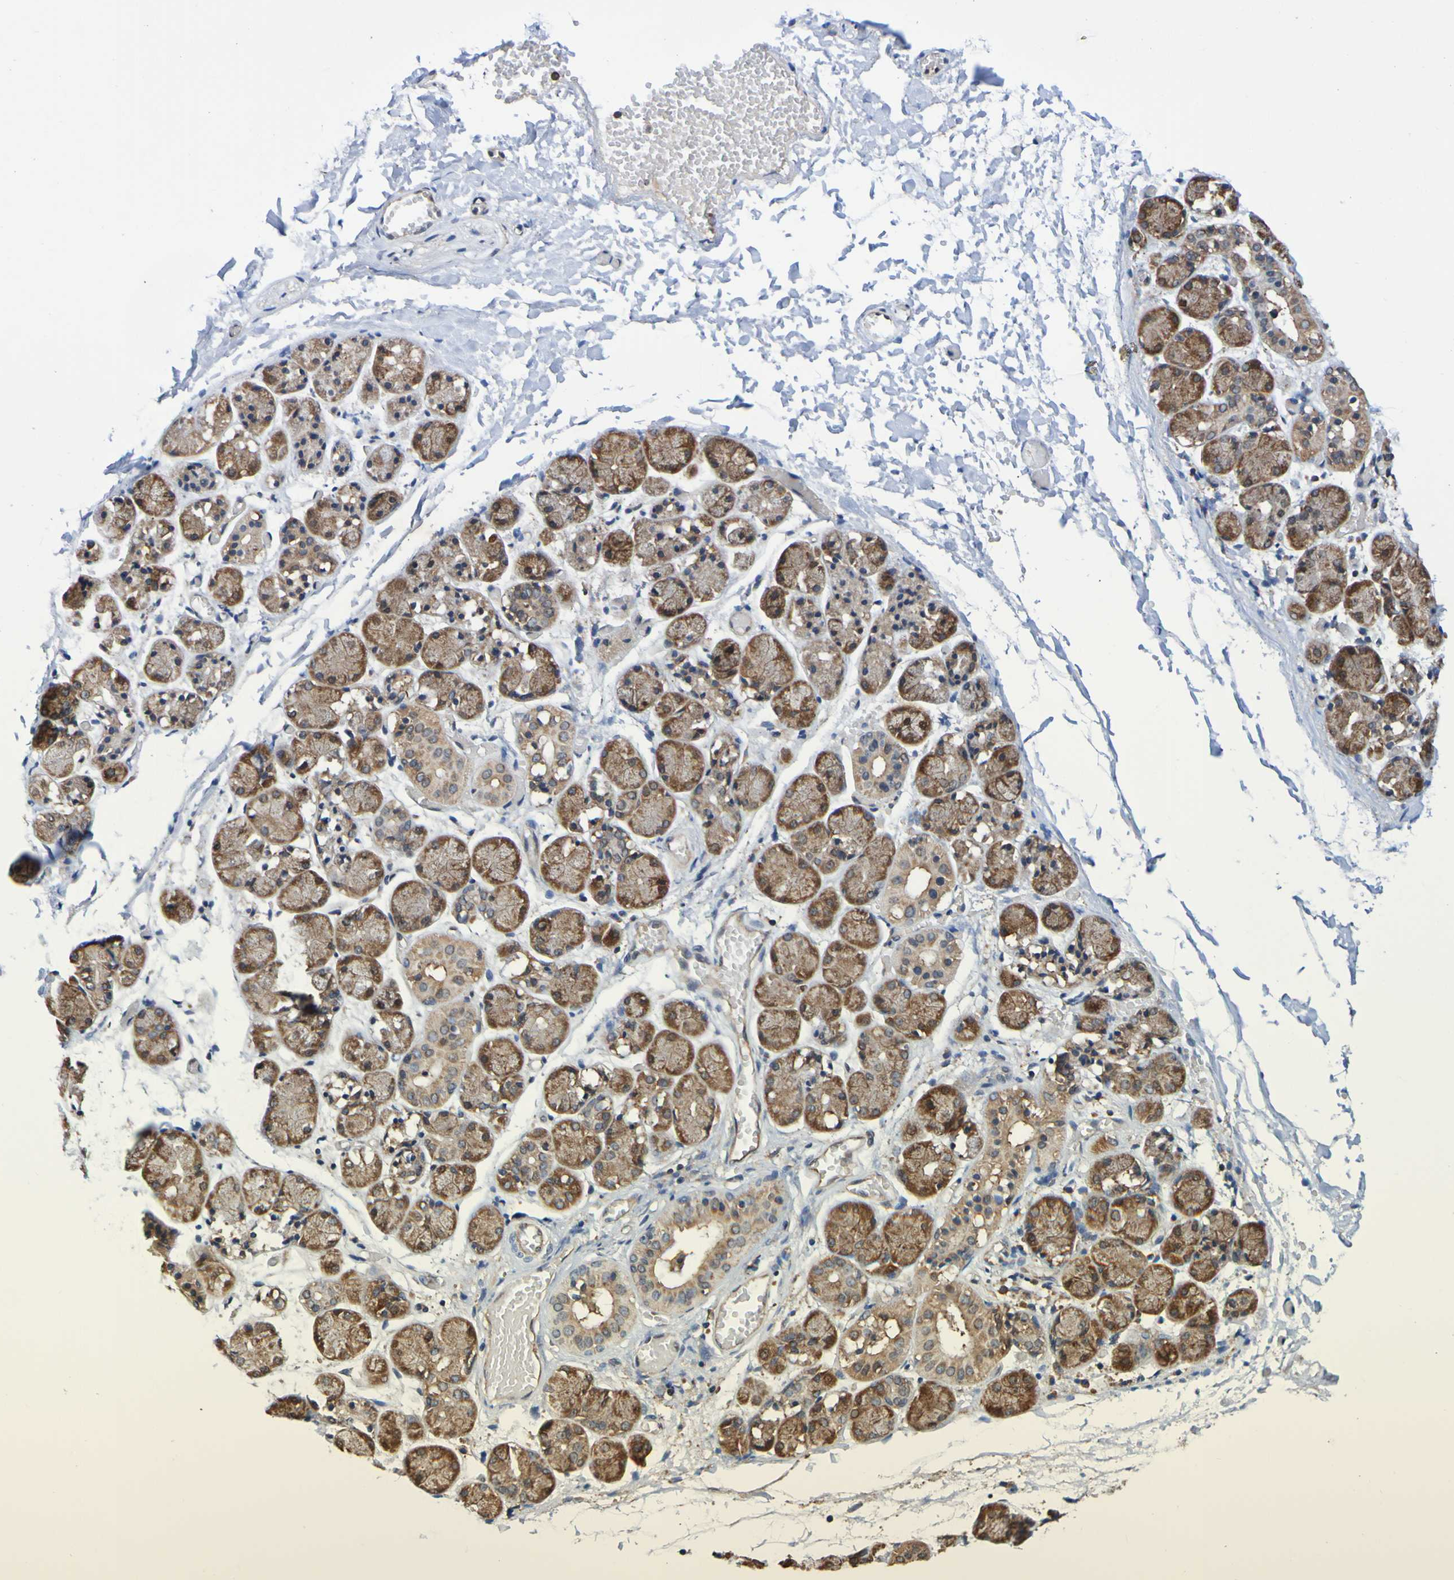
{"staining": {"intensity": "moderate", "quantity": ">75%", "location": "cytoplasmic/membranous"}, "tissue": "salivary gland", "cell_type": "Glandular cells", "image_type": "normal", "snomed": [{"axis": "morphology", "description": "Normal tissue, NOS"}, {"axis": "topography", "description": "Salivary gland"}], "caption": "Immunohistochemistry (IHC) (DAB (3,3'-diaminobenzidine)) staining of unremarkable salivary gland reveals moderate cytoplasmic/membranous protein expression in about >75% of glandular cells.", "gene": "AXIN1", "patient": {"sex": "female", "age": 24}}